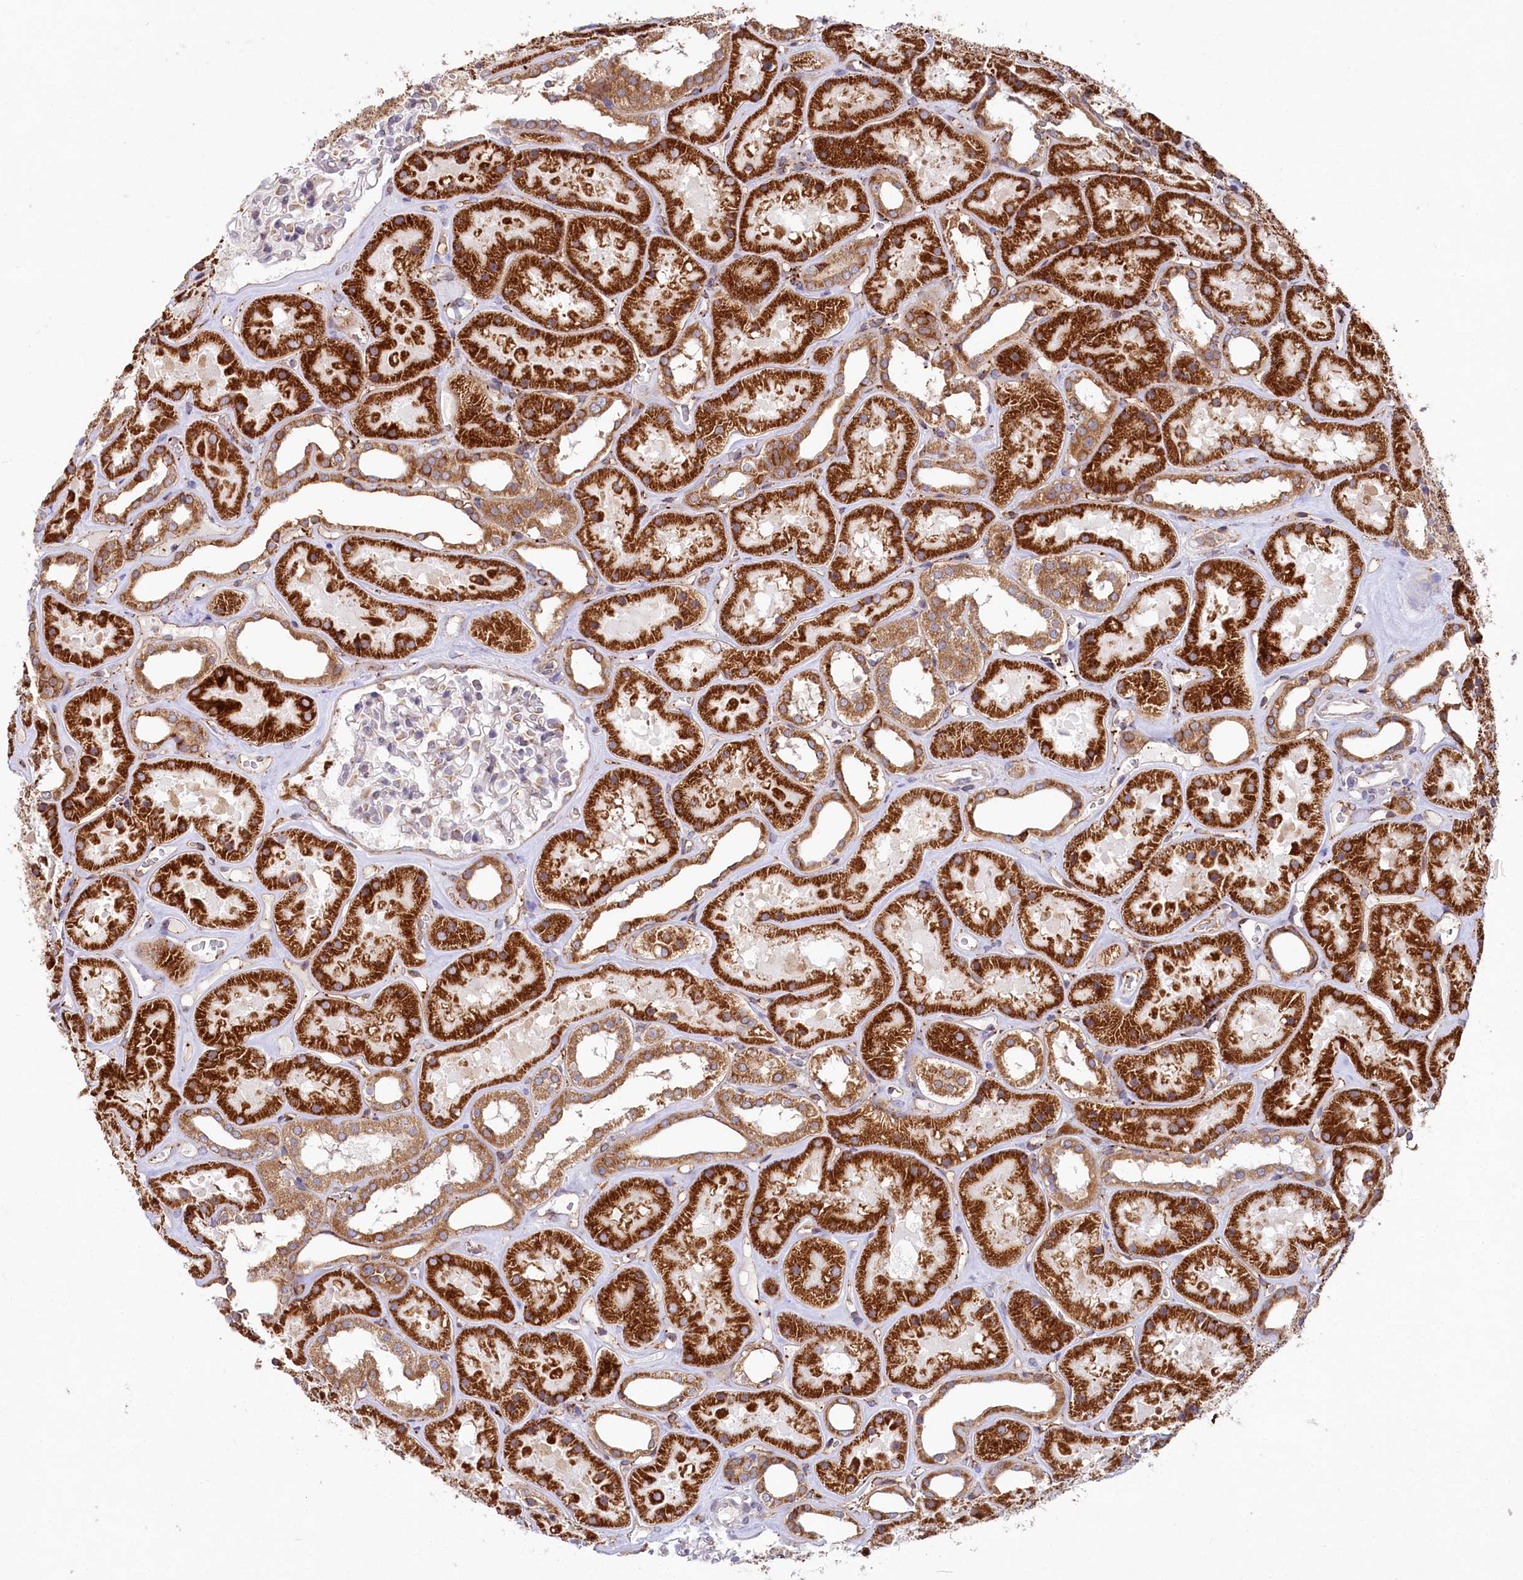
{"staining": {"intensity": "weak", "quantity": "<25%", "location": "cytoplasmic/membranous"}, "tissue": "kidney", "cell_type": "Cells in glomeruli", "image_type": "normal", "snomed": [{"axis": "morphology", "description": "Normal tissue, NOS"}, {"axis": "topography", "description": "Kidney"}], "caption": "Cells in glomeruli show no significant protein expression in benign kidney. (Brightfield microscopy of DAB immunohistochemistry at high magnification).", "gene": "CHID1", "patient": {"sex": "female", "age": 41}}